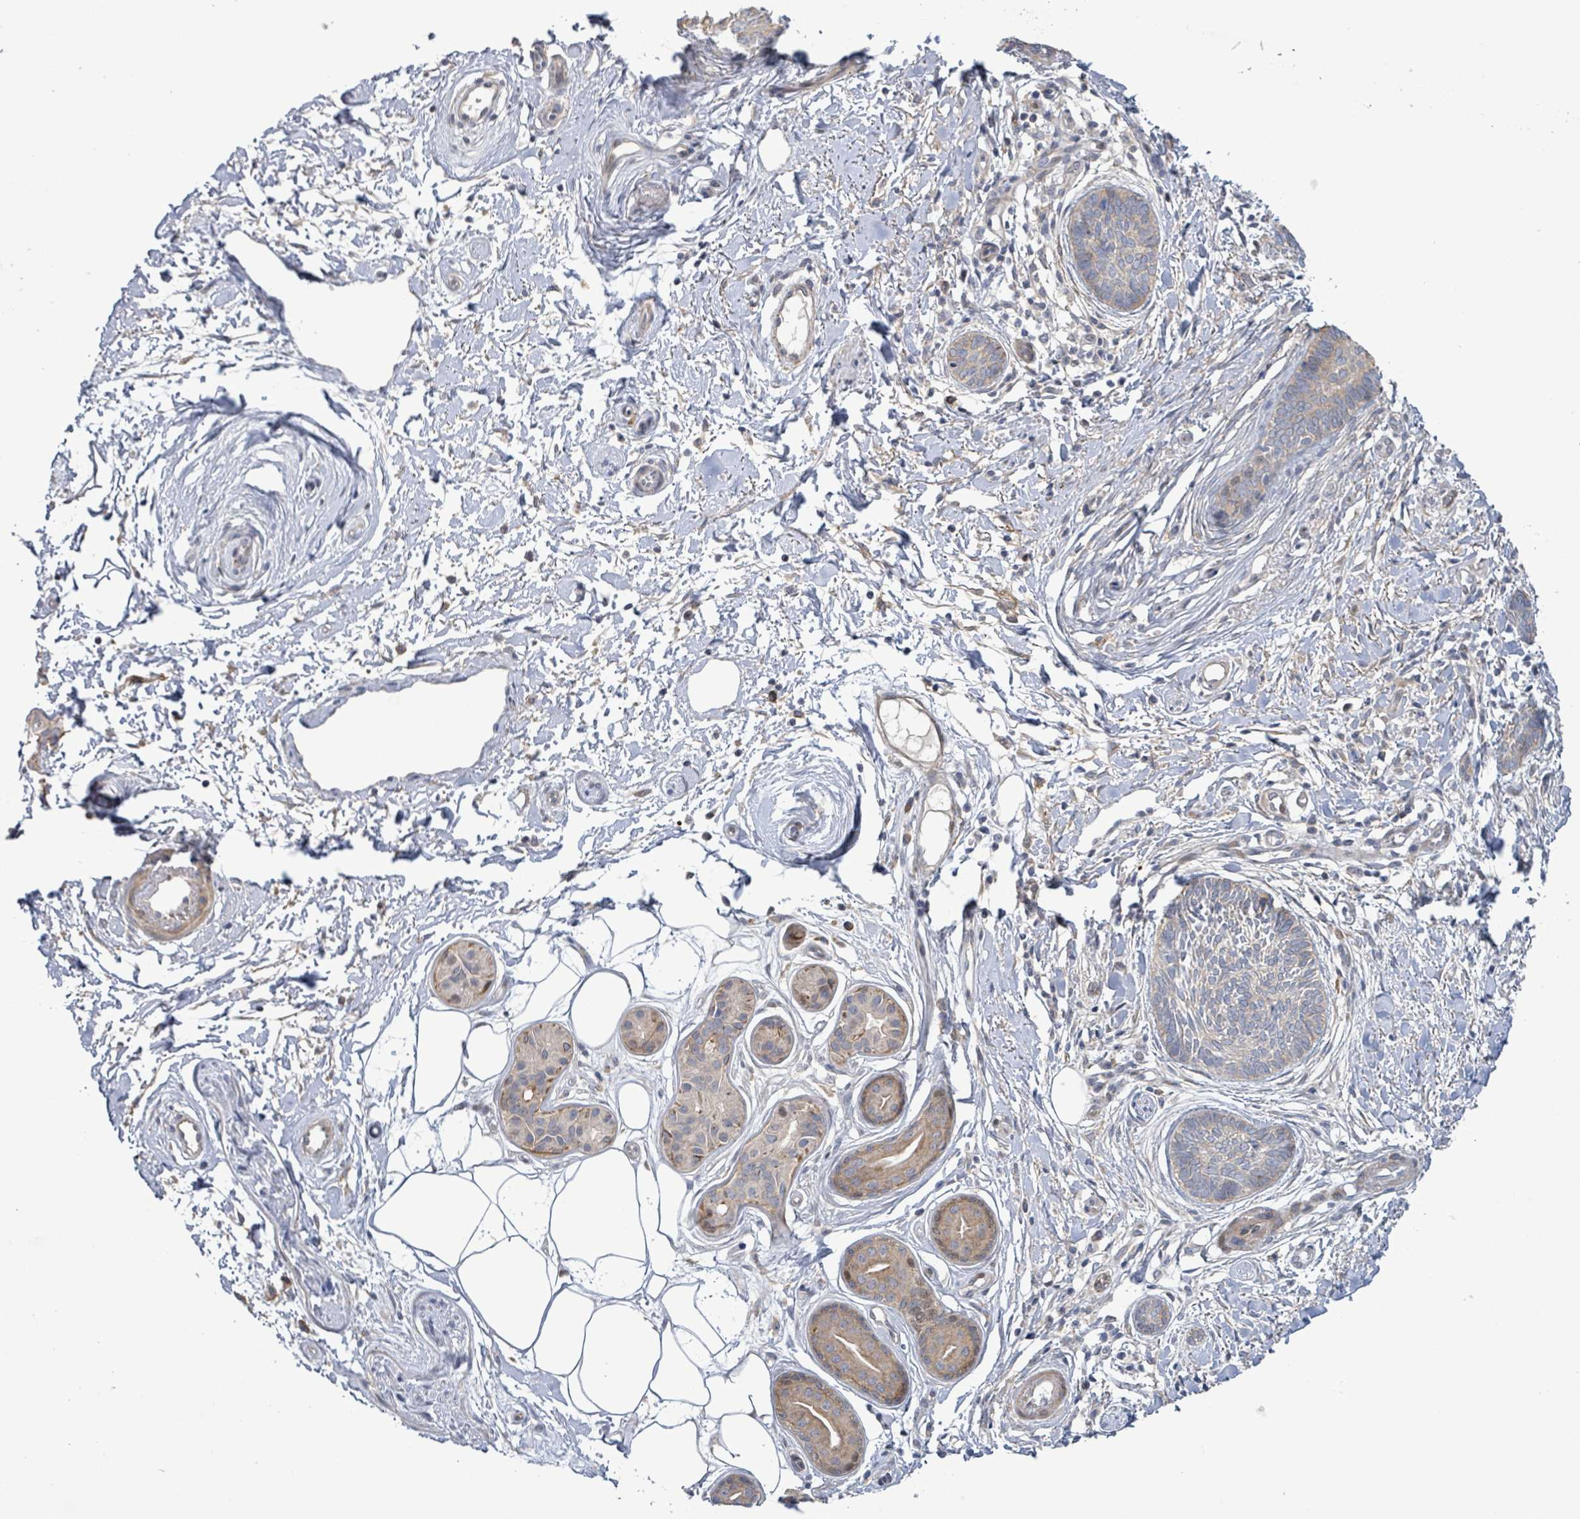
{"staining": {"intensity": "negative", "quantity": "none", "location": "none"}, "tissue": "skin cancer", "cell_type": "Tumor cells", "image_type": "cancer", "snomed": [{"axis": "morphology", "description": "Basal cell carcinoma"}, {"axis": "topography", "description": "Skin"}], "caption": "Tumor cells show no significant staining in basal cell carcinoma (skin). (Stains: DAB IHC with hematoxylin counter stain, Microscopy: brightfield microscopy at high magnification).", "gene": "SLIT3", "patient": {"sex": "female", "age": 81}}